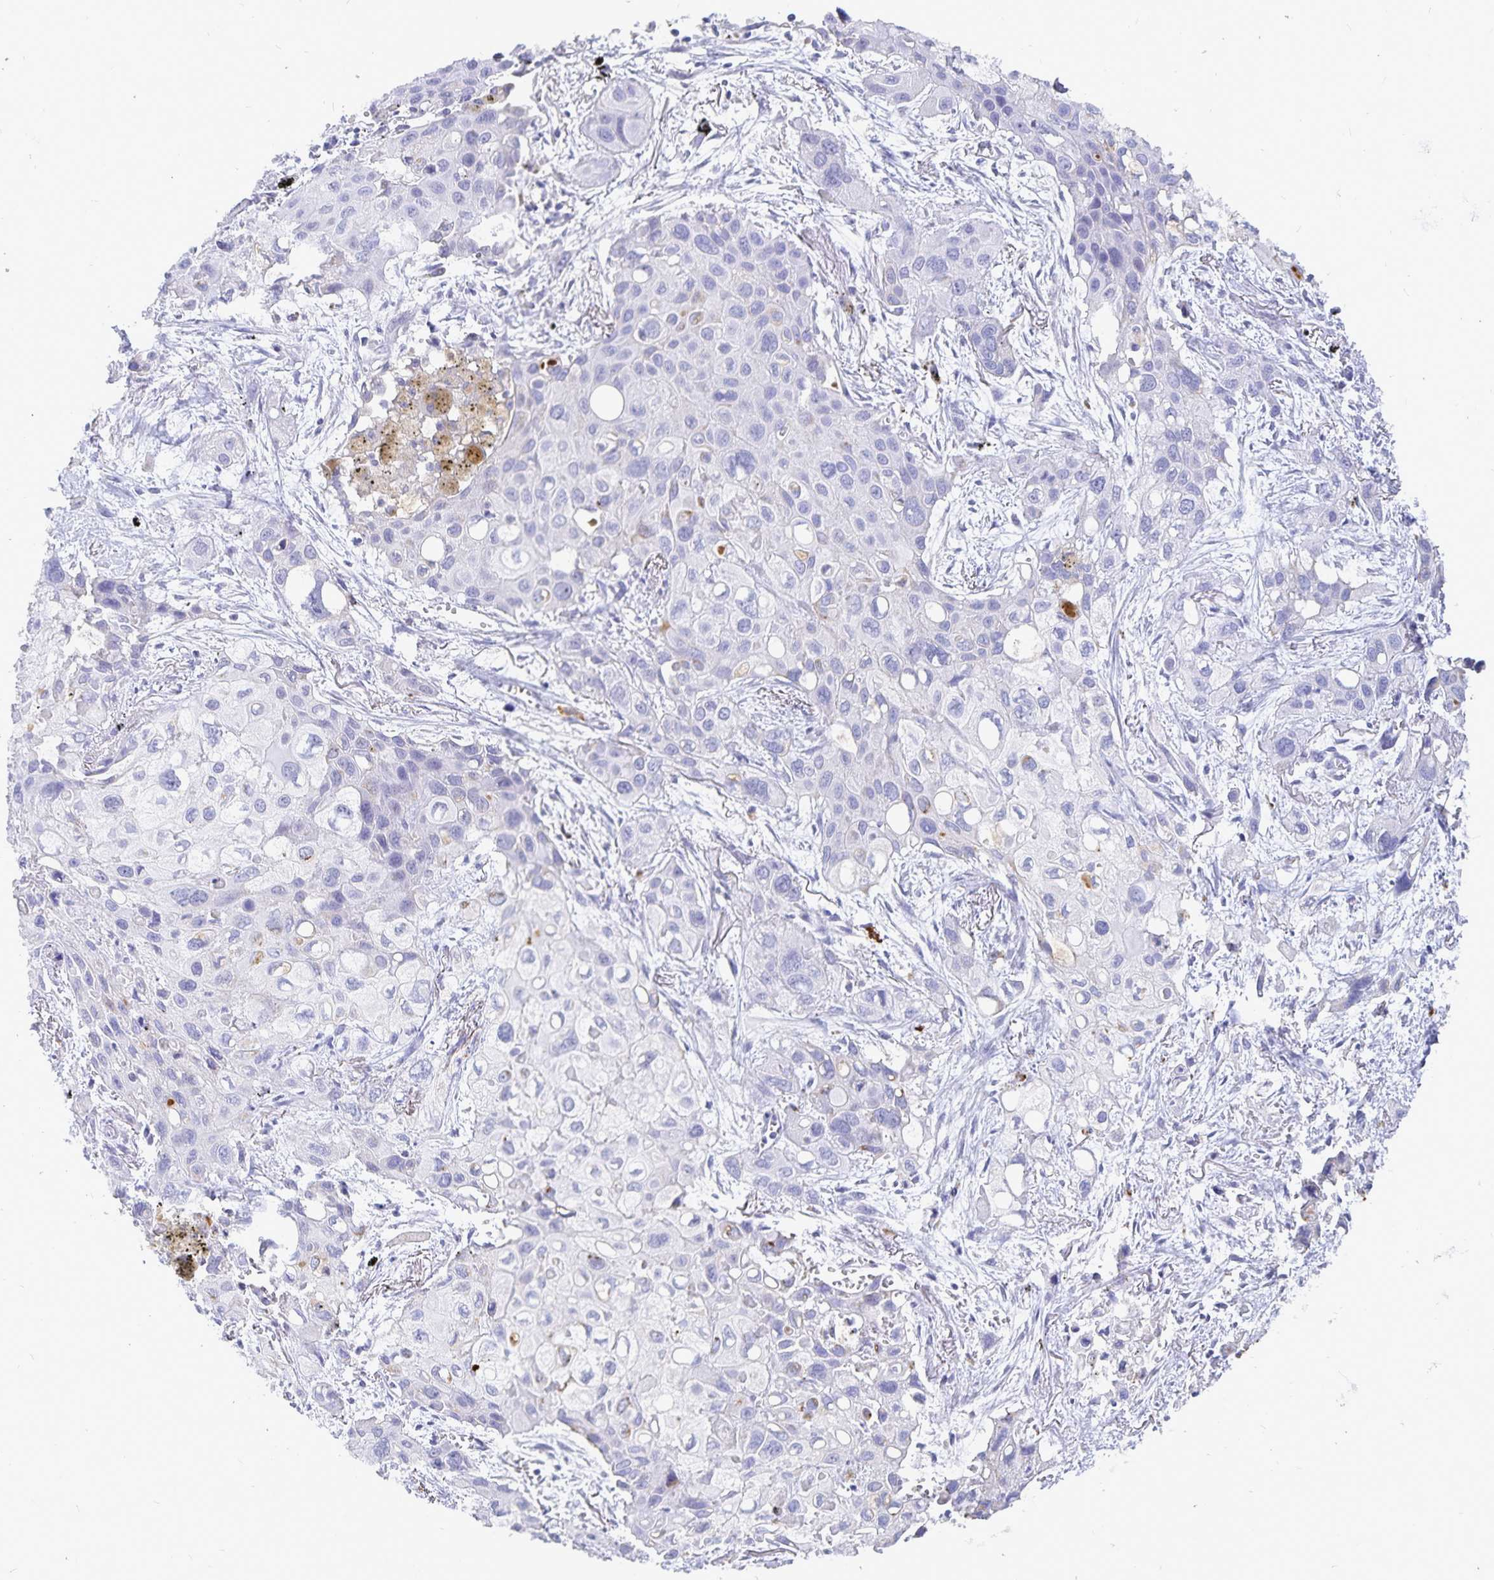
{"staining": {"intensity": "negative", "quantity": "none", "location": "none"}, "tissue": "lung cancer", "cell_type": "Tumor cells", "image_type": "cancer", "snomed": [{"axis": "morphology", "description": "Squamous cell carcinoma, NOS"}, {"axis": "morphology", "description": "Squamous cell carcinoma, metastatic, NOS"}, {"axis": "topography", "description": "Lung"}], "caption": "Metastatic squamous cell carcinoma (lung) was stained to show a protein in brown. There is no significant positivity in tumor cells. Brightfield microscopy of IHC stained with DAB (brown) and hematoxylin (blue), captured at high magnification.", "gene": "PKHD1", "patient": {"sex": "male", "age": 59}}